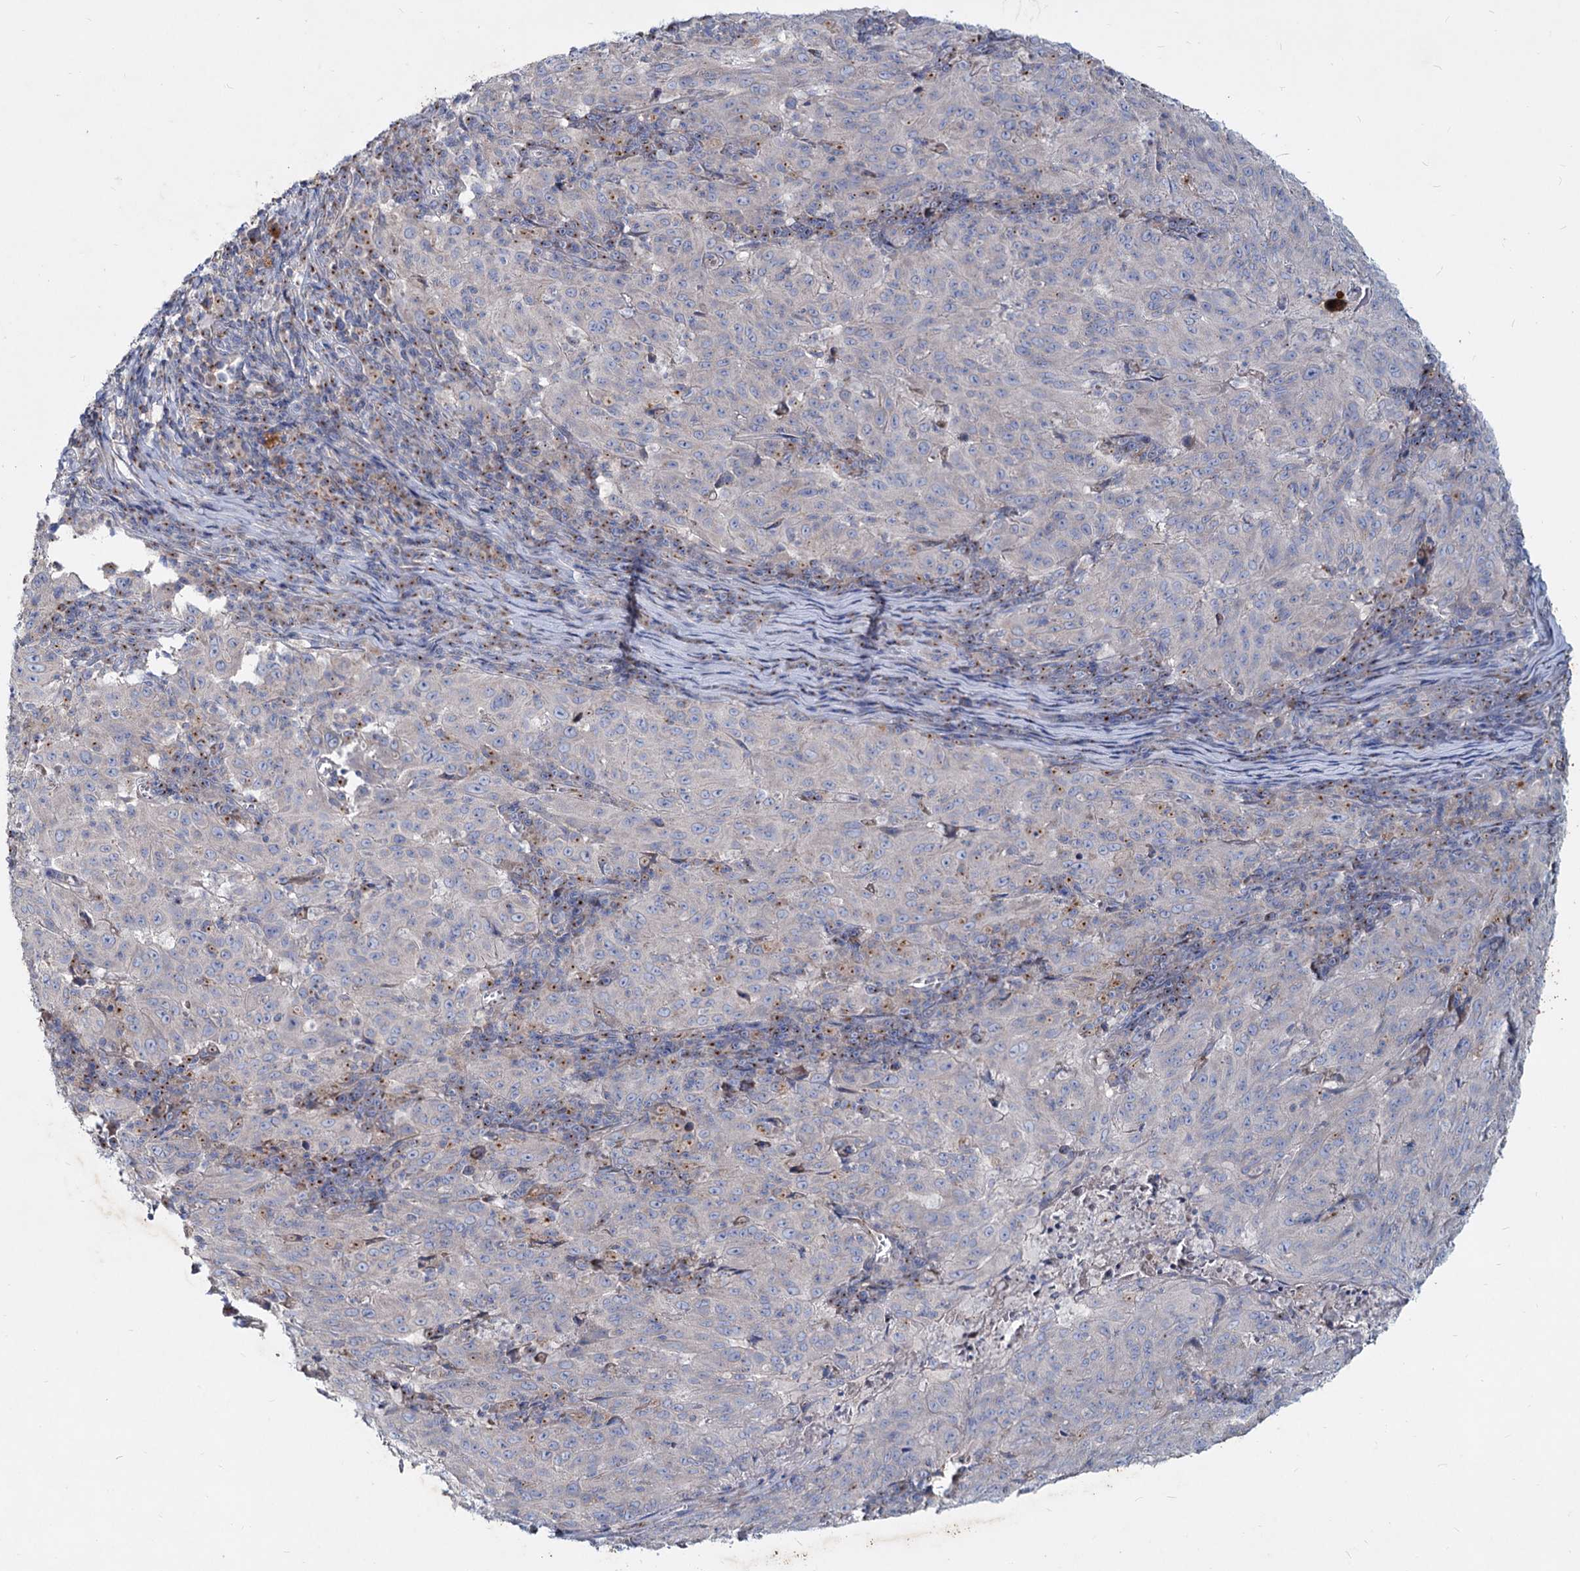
{"staining": {"intensity": "negative", "quantity": "none", "location": "none"}, "tissue": "pancreatic cancer", "cell_type": "Tumor cells", "image_type": "cancer", "snomed": [{"axis": "morphology", "description": "Adenocarcinoma, NOS"}, {"axis": "topography", "description": "Pancreas"}], "caption": "Tumor cells show no significant expression in pancreatic adenocarcinoma.", "gene": "AGBL4", "patient": {"sex": "male", "age": 63}}